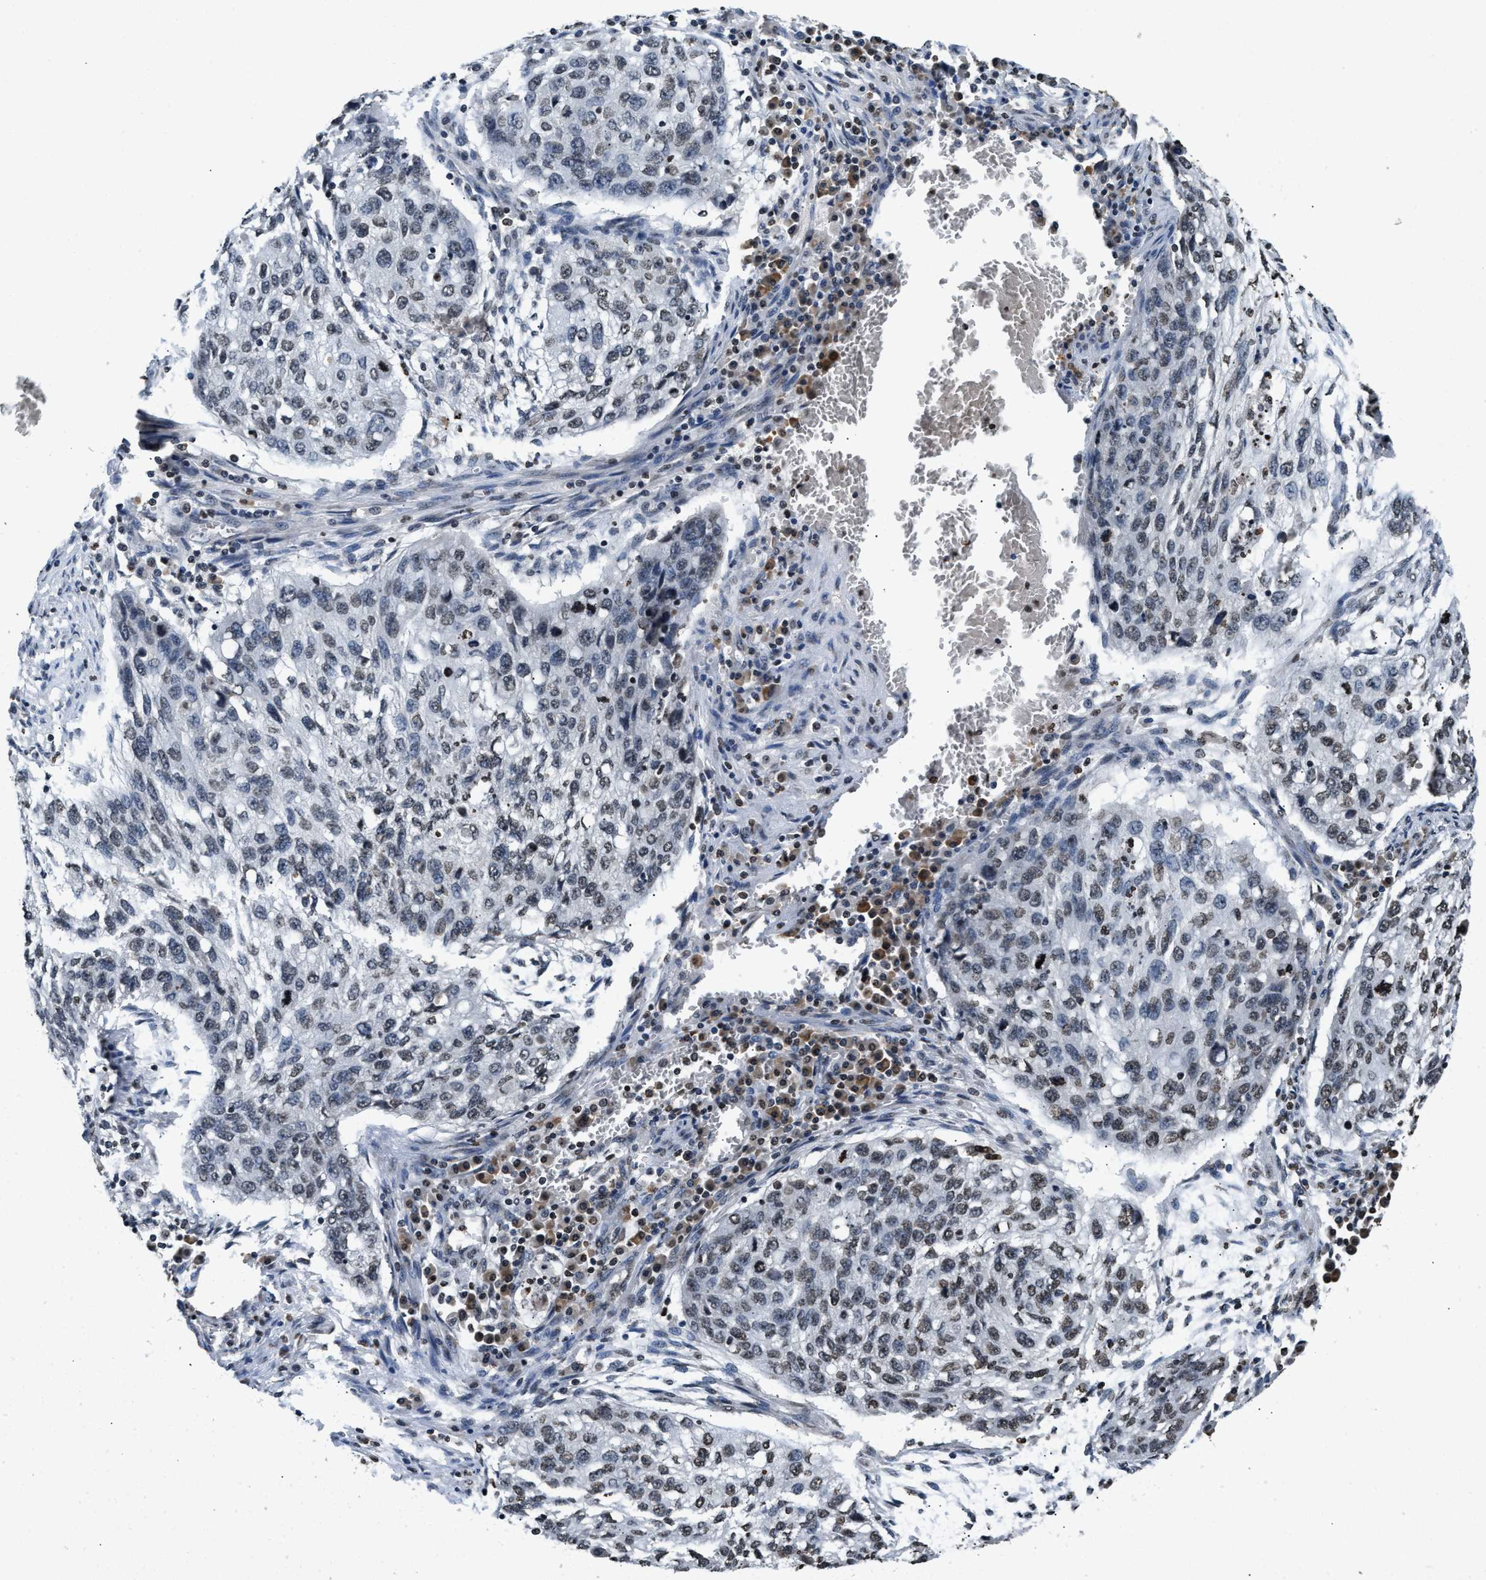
{"staining": {"intensity": "weak", "quantity": "25%-75%", "location": "nuclear"}, "tissue": "lung cancer", "cell_type": "Tumor cells", "image_type": "cancer", "snomed": [{"axis": "morphology", "description": "Squamous cell carcinoma, NOS"}, {"axis": "topography", "description": "Lung"}], "caption": "Approximately 25%-75% of tumor cells in human squamous cell carcinoma (lung) show weak nuclear protein positivity as visualized by brown immunohistochemical staining.", "gene": "DNASE1L3", "patient": {"sex": "female", "age": 63}}